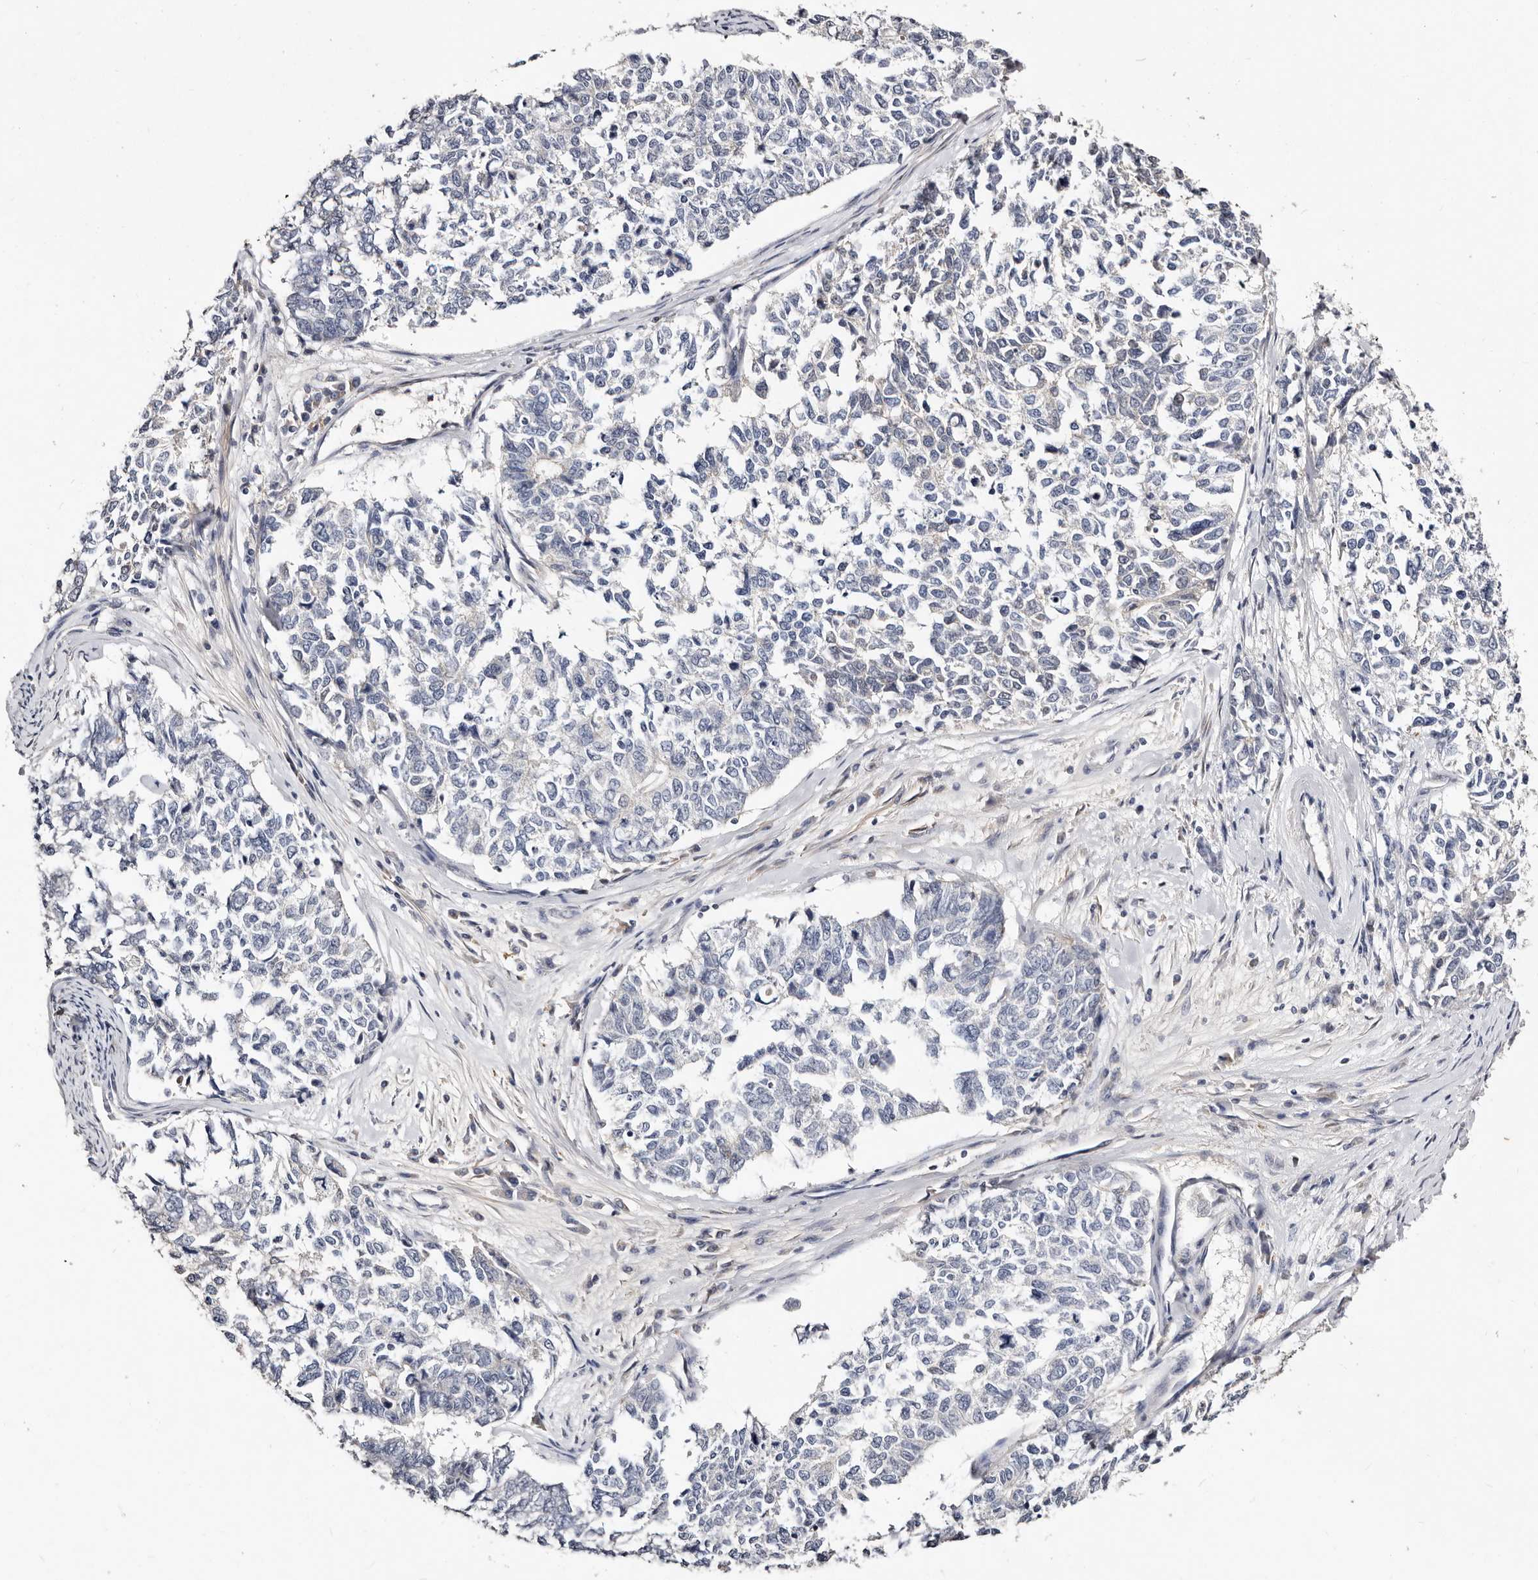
{"staining": {"intensity": "negative", "quantity": "none", "location": "none"}, "tissue": "cervical cancer", "cell_type": "Tumor cells", "image_type": "cancer", "snomed": [{"axis": "morphology", "description": "Squamous cell carcinoma, NOS"}, {"axis": "topography", "description": "Cervix"}], "caption": "Cervical cancer (squamous cell carcinoma) was stained to show a protein in brown. There is no significant staining in tumor cells.", "gene": "MRPS33", "patient": {"sex": "female", "age": 63}}